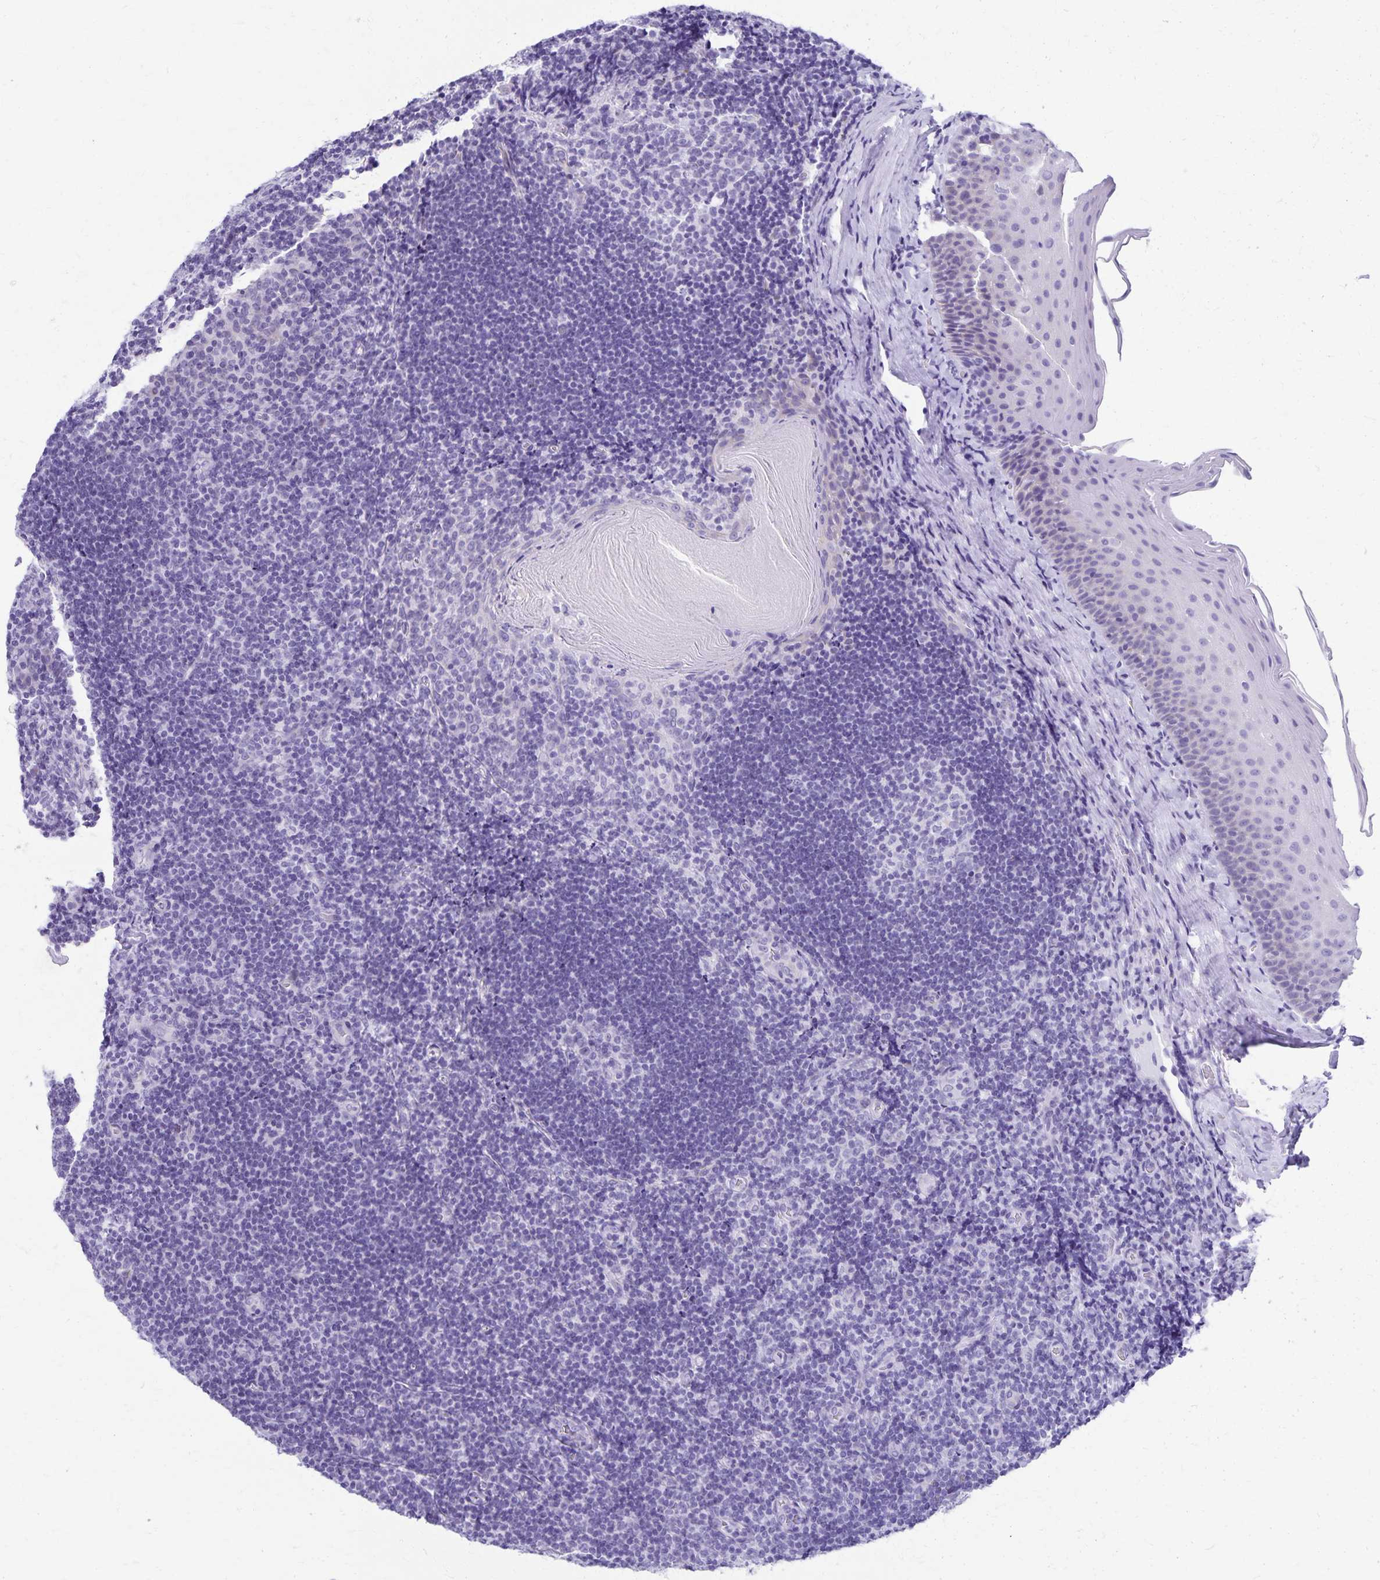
{"staining": {"intensity": "negative", "quantity": "none", "location": "none"}, "tissue": "tonsil", "cell_type": "Germinal center cells", "image_type": "normal", "snomed": [{"axis": "morphology", "description": "Normal tissue, NOS"}, {"axis": "topography", "description": "Tonsil"}], "caption": "High magnification brightfield microscopy of unremarkable tonsil stained with DAB (brown) and counterstained with hematoxylin (blue): germinal center cells show no significant staining. (DAB (3,3'-diaminobenzidine) IHC visualized using brightfield microscopy, high magnification).", "gene": "DEFA5", "patient": {"sex": "male", "age": 17}}